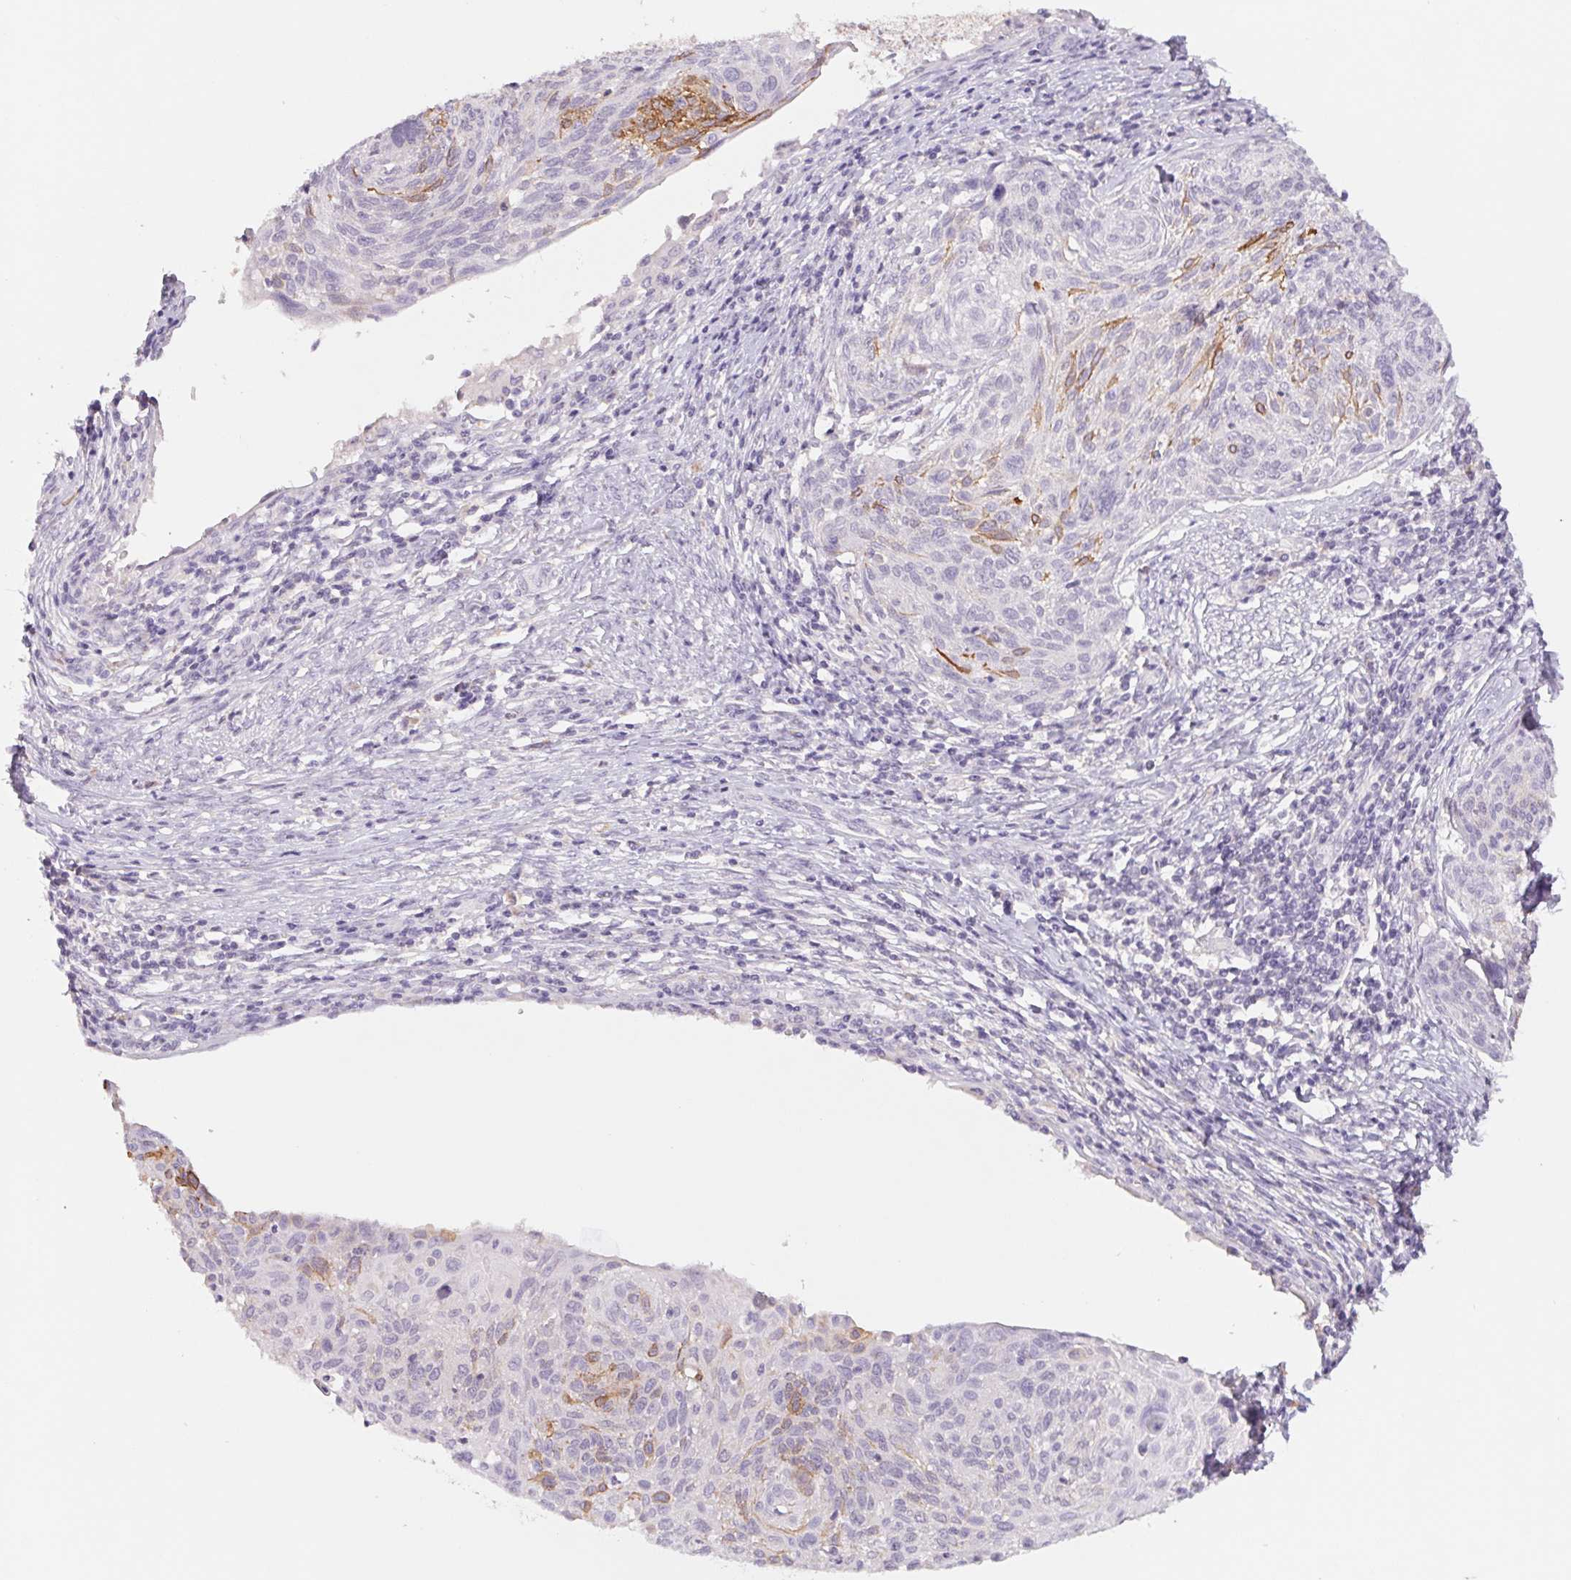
{"staining": {"intensity": "moderate", "quantity": "<25%", "location": "cytoplasmic/membranous"}, "tissue": "cervical cancer", "cell_type": "Tumor cells", "image_type": "cancer", "snomed": [{"axis": "morphology", "description": "Squamous cell carcinoma, NOS"}, {"axis": "topography", "description": "Cervix"}], "caption": "Cervical cancer was stained to show a protein in brown. There is low levels of moderate cytoplasmic/membranous staining in about <25% of tumor cells.", "gene": "PNMA8B", "patient": {"sex": "female", "age": 49}}